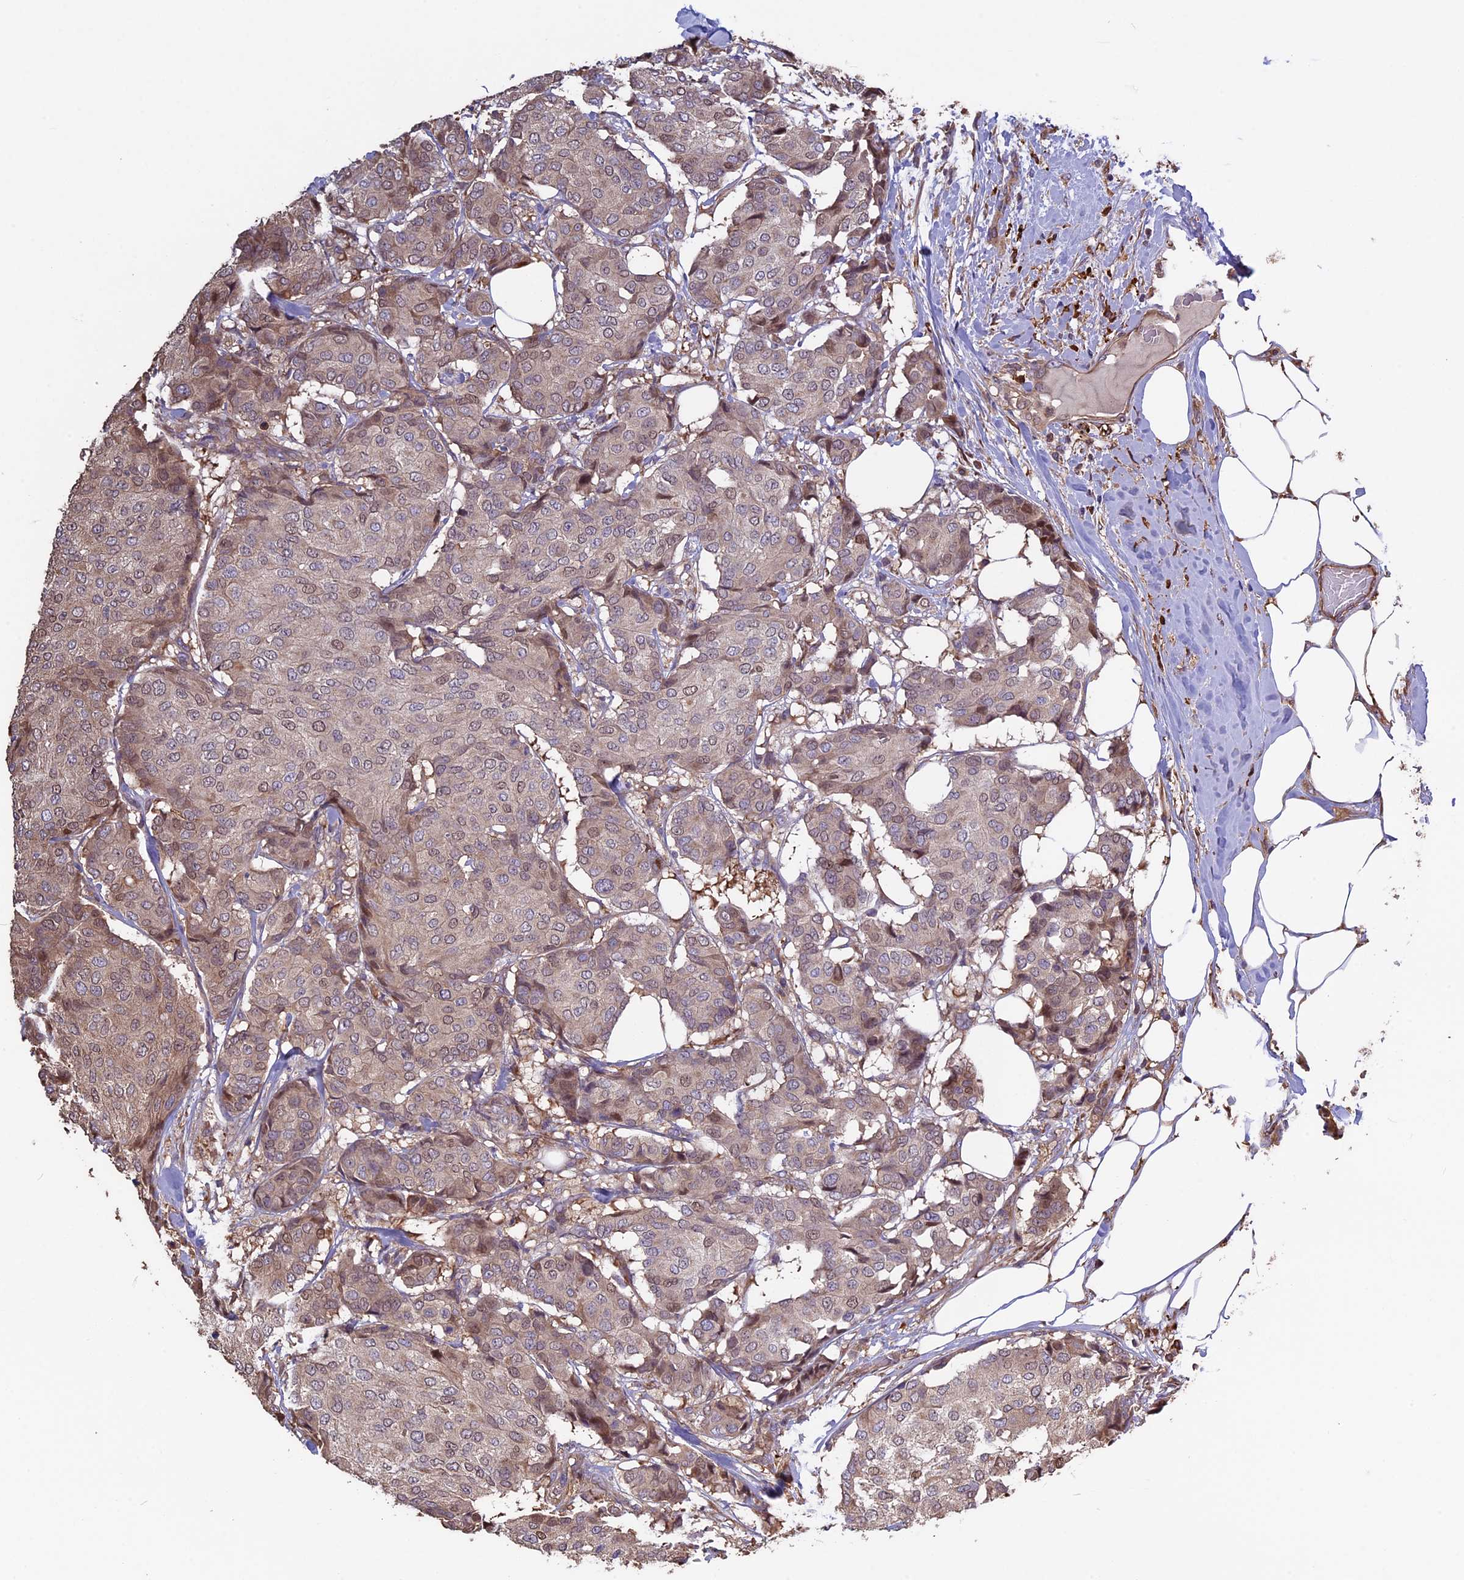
{"staining": {"intensity": "weak", "quantity": ">75%", "location": "cytoplasmic/membranous,nuclear"}, "tissue": "breast cancer", "cell_type": "Tumor cells", "image_type": "cancer", "snomed": [{"axis": "morphology", "description": "Duct carcinoma"}, {"axis": "topography", "description": "Breast"}], "caption": "Weak cytoplasmic/membranous and nuclear staining for a protein is present in approximately >75% of tumor cells of breast intraductal carcinoma using immunohistochemistry.", "gene": "VWA3A", "patient": {"sex": "female", "age": 75}}